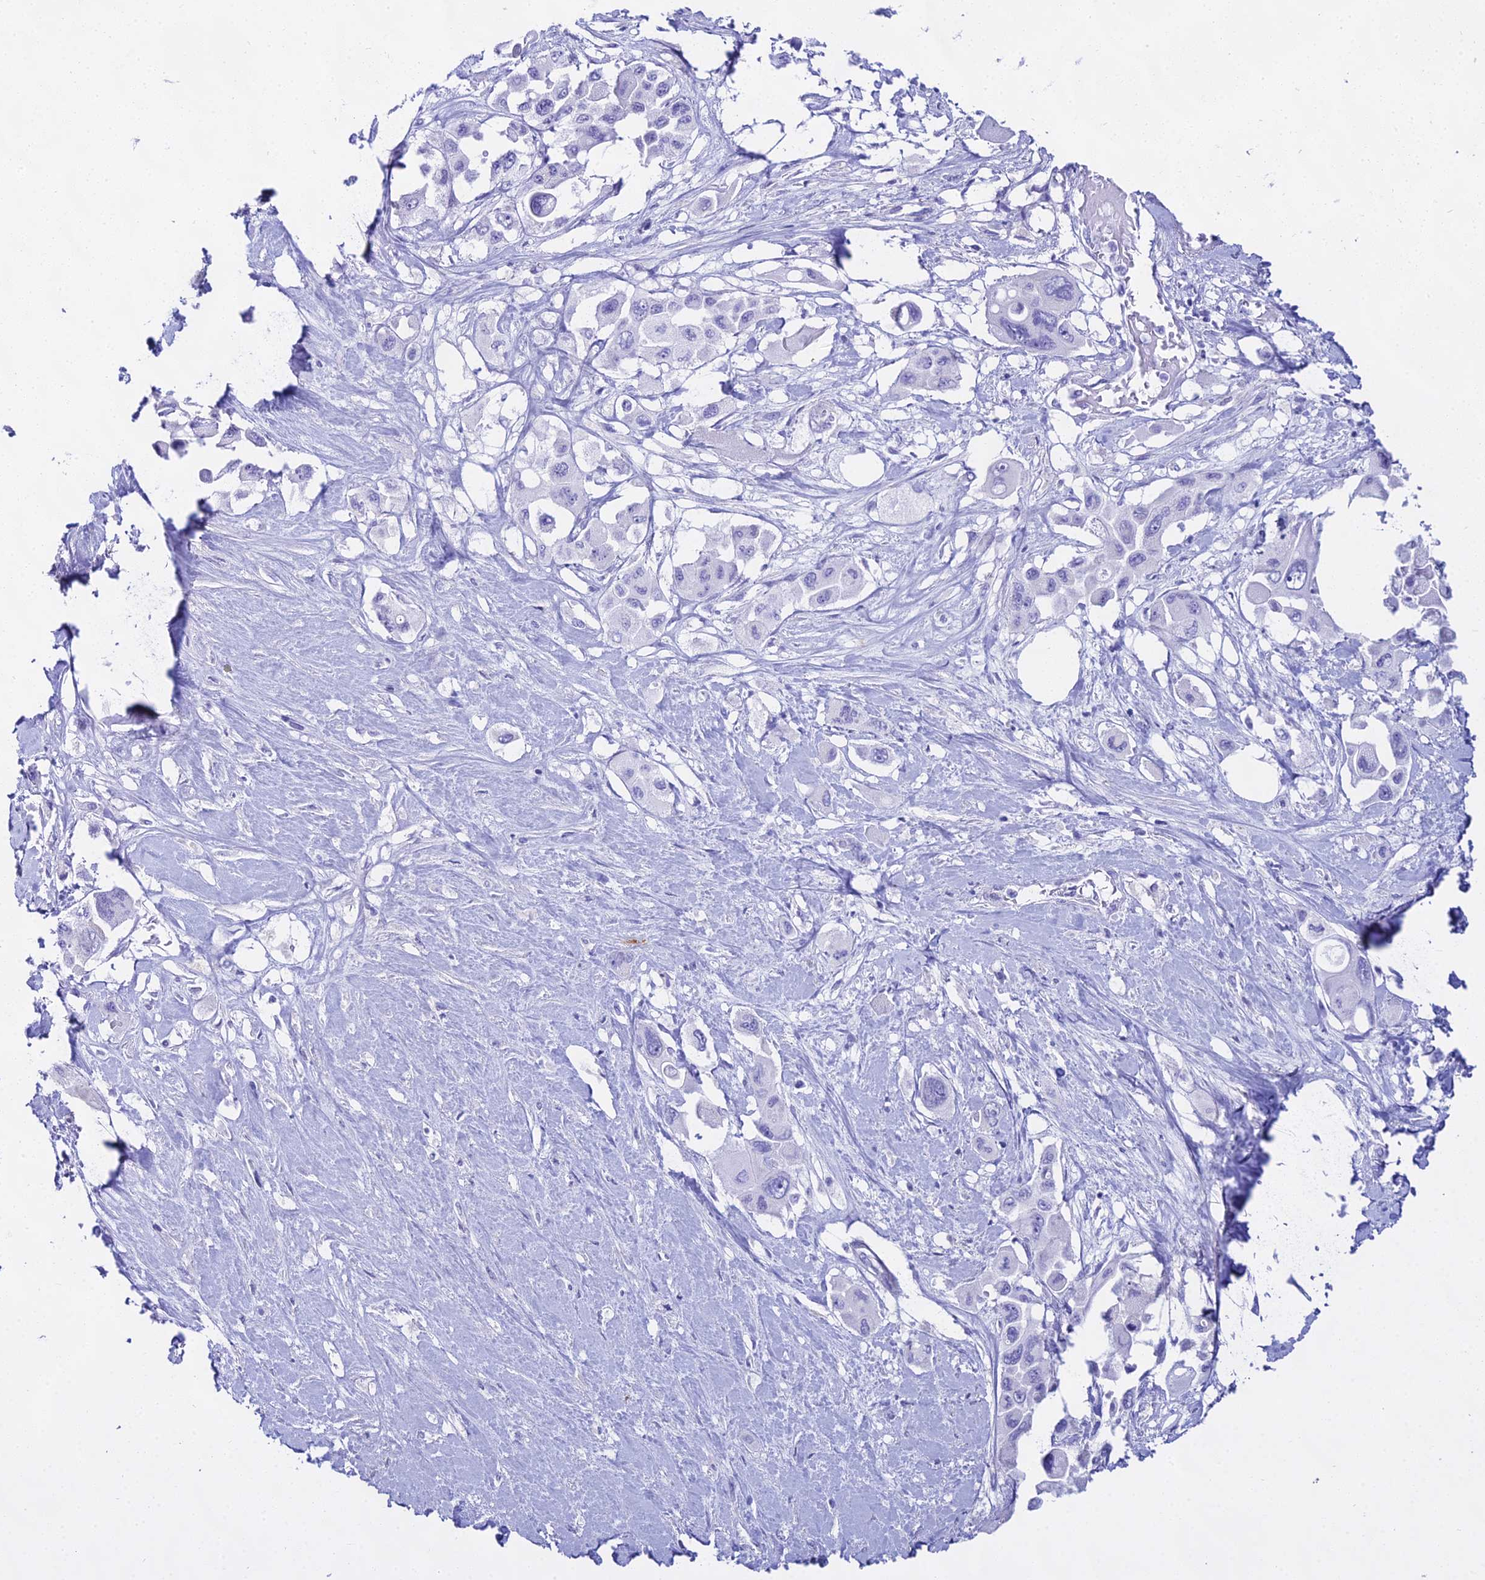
{"staining": {"intensity": "negative", "quantity": "none", "location": "none"}, "tissue": "pancreatic cancer", "cell_type": "Tumor cells", "image_type": "cancer", "snomed": [{"axis": "morphology", "description": "Adenocarcinoma, NOS"}, {"axis": "topography", "description": "Pancreas"}], "caption": "Tumor cells are negative for brown protein staining in adenocarcinoma (pancreatic). The staining was performed using DAB to visualize the protein expression in brown, while the nuclei were stained in blue with hematoxylin (Magnification: 20x).", "gene": "CGB2", "patient": {"sex": "male", "age": 92}}